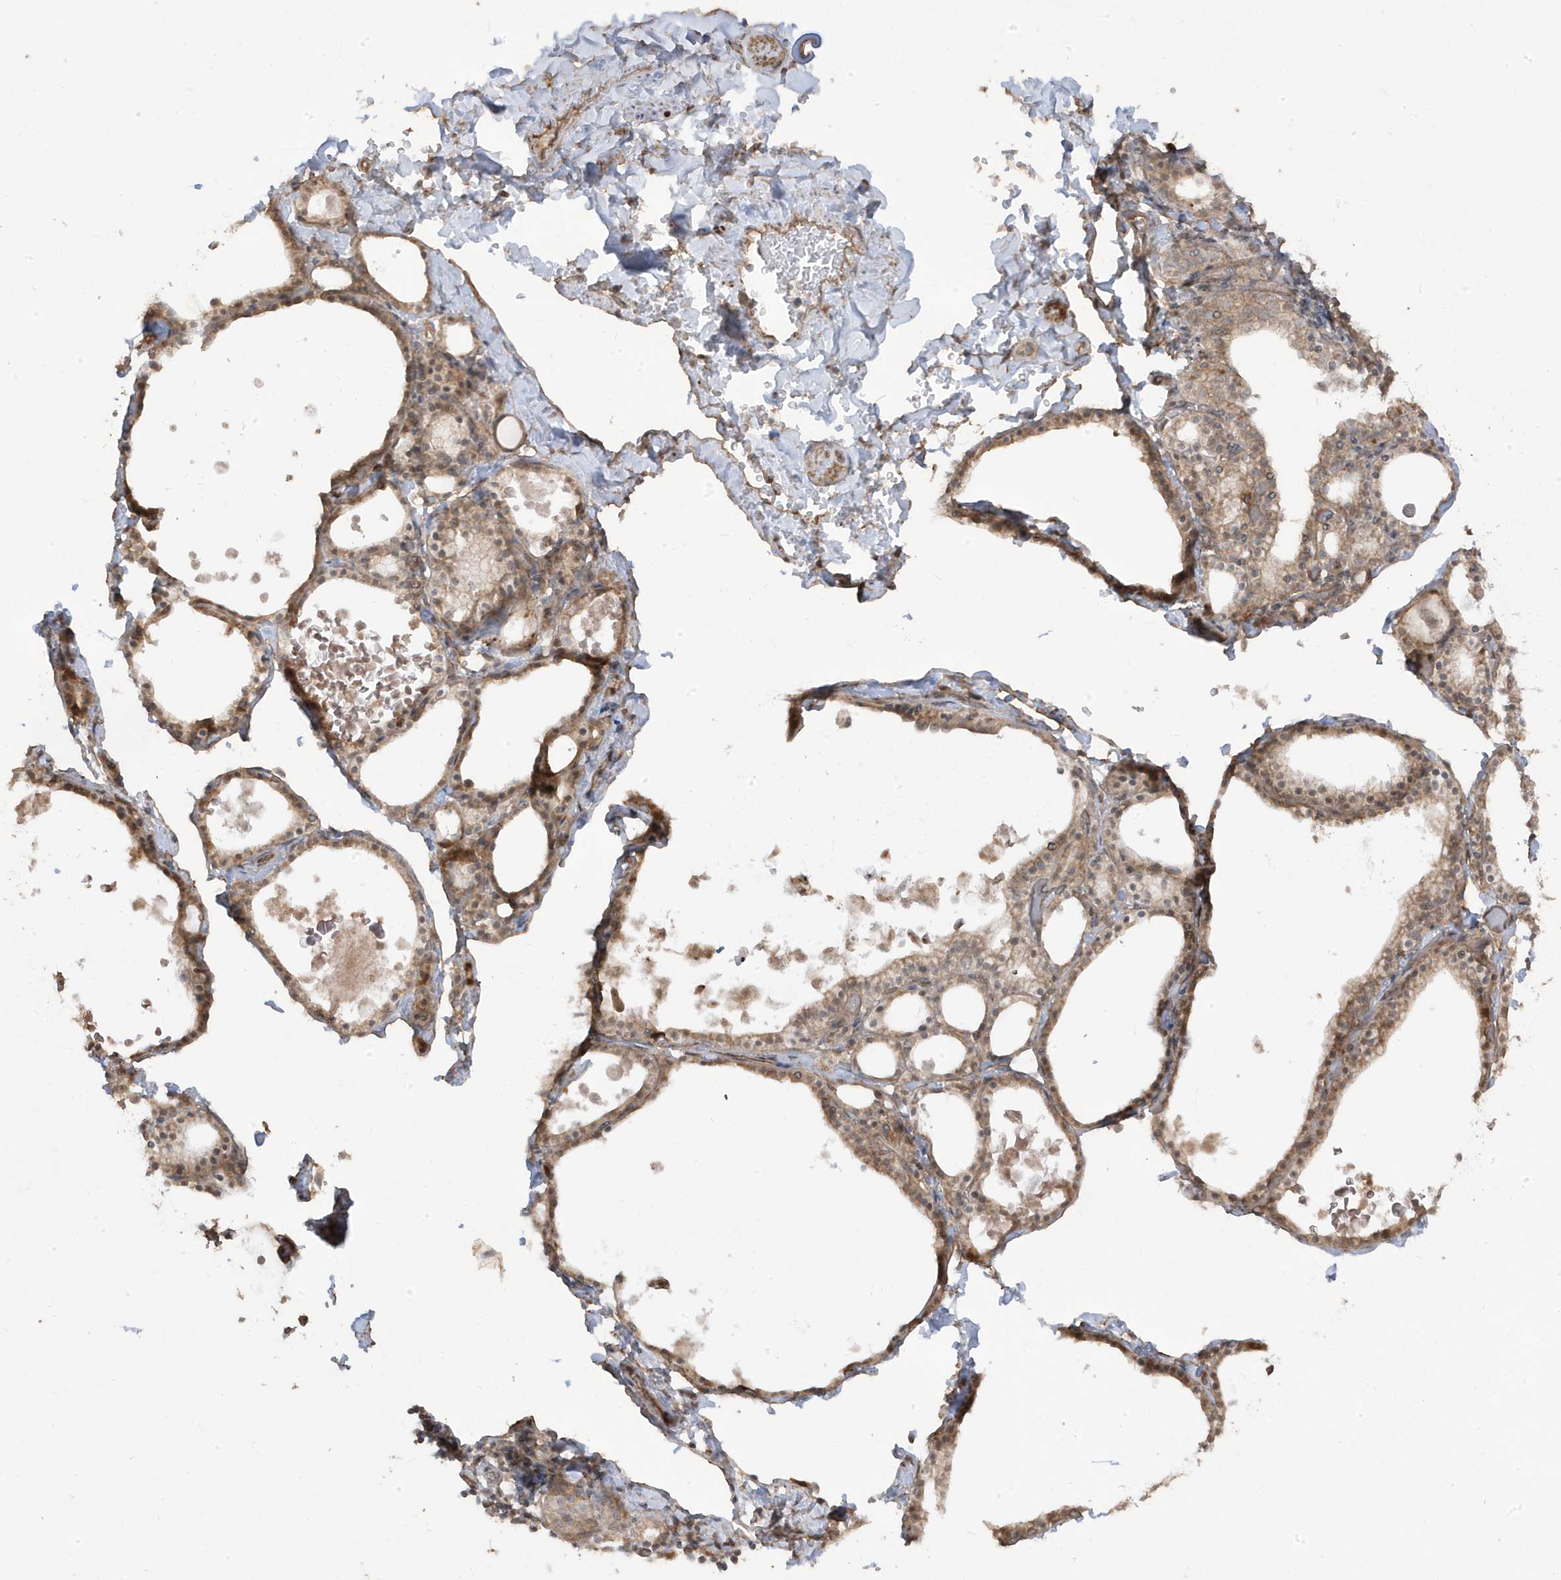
{"staining": {"intensity": "moderate", "quantity": ">75%", "location": "cytoplasmic/membranous"}, "tissue": "thyroid gland", "cell_type": "Glandular cells", "image_type": "normal", "snomed": [{"axis": "morphology", "description": "Normal tissue, NOS"}, {"axis": "topography", "description": "Thyroid gland"}], "caption": "IHC of unremarkable human thyroid gland shows medium levels of moderate cytoplasmic/membranous expression in approximately >75% of glandular cells. The protein is stained brown, and the nuclei are stained in blue (DAB IHC with brightfield microscopy, high magnification).", "gene": "DNAJC12", "patient": {"sex": "male", "age": 56}}